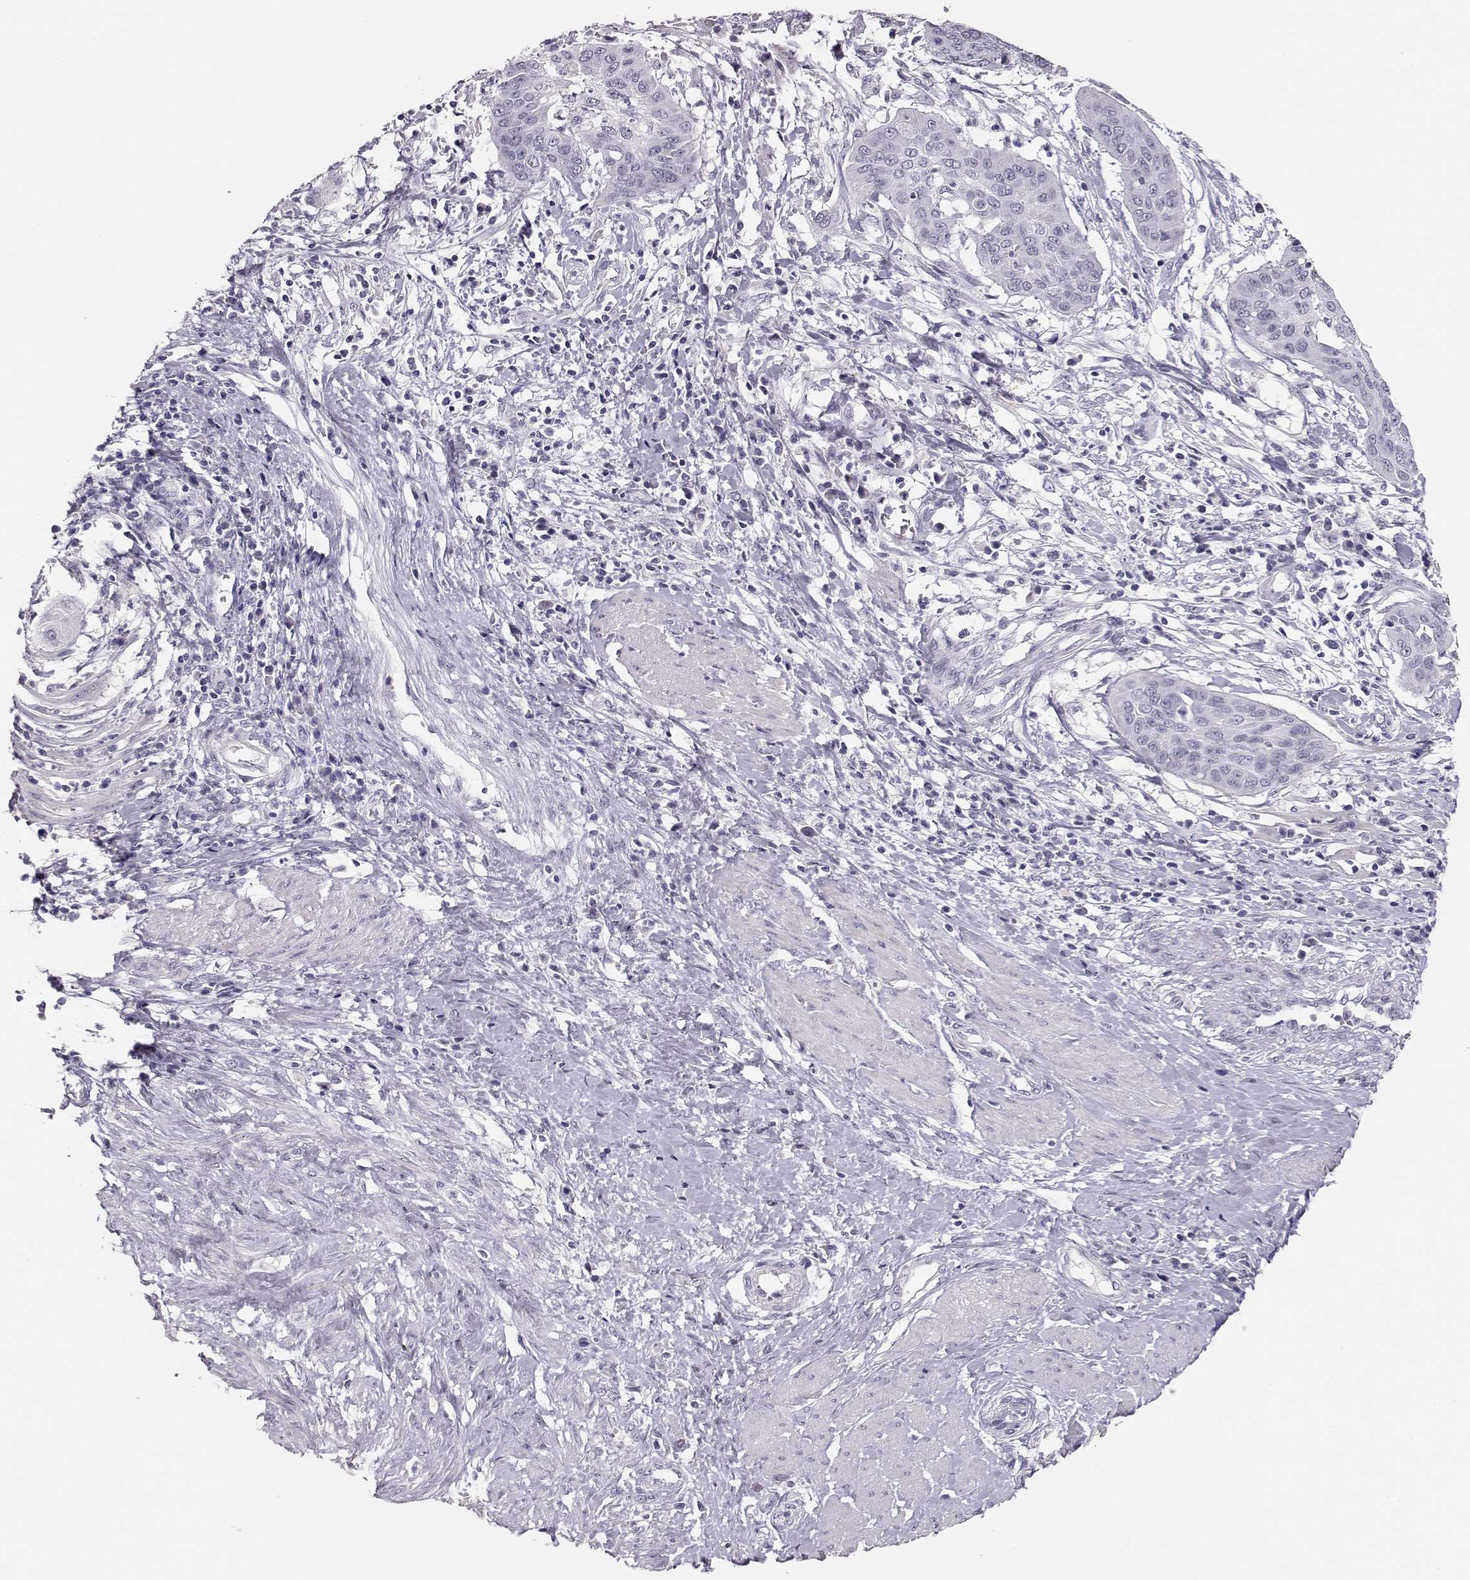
{"staining": {"intensity": "negative", "quantity": "none", "location": "none"}, "tissue": "cervical cancer", "cell_type": "Tumor cells", "image_type": "cancer", "snomed": [{"axis": "morphology", "description": "Squamous cell carcinoma, NOS"}, {"axis": "topography", "description": "Cervix"}], "caption": "Tumor cells are negative for protein expression in human cervical squamous cell carcinoma.", "gene": "MAGEC1", "patient": {"sex": "female", "age": 39}}